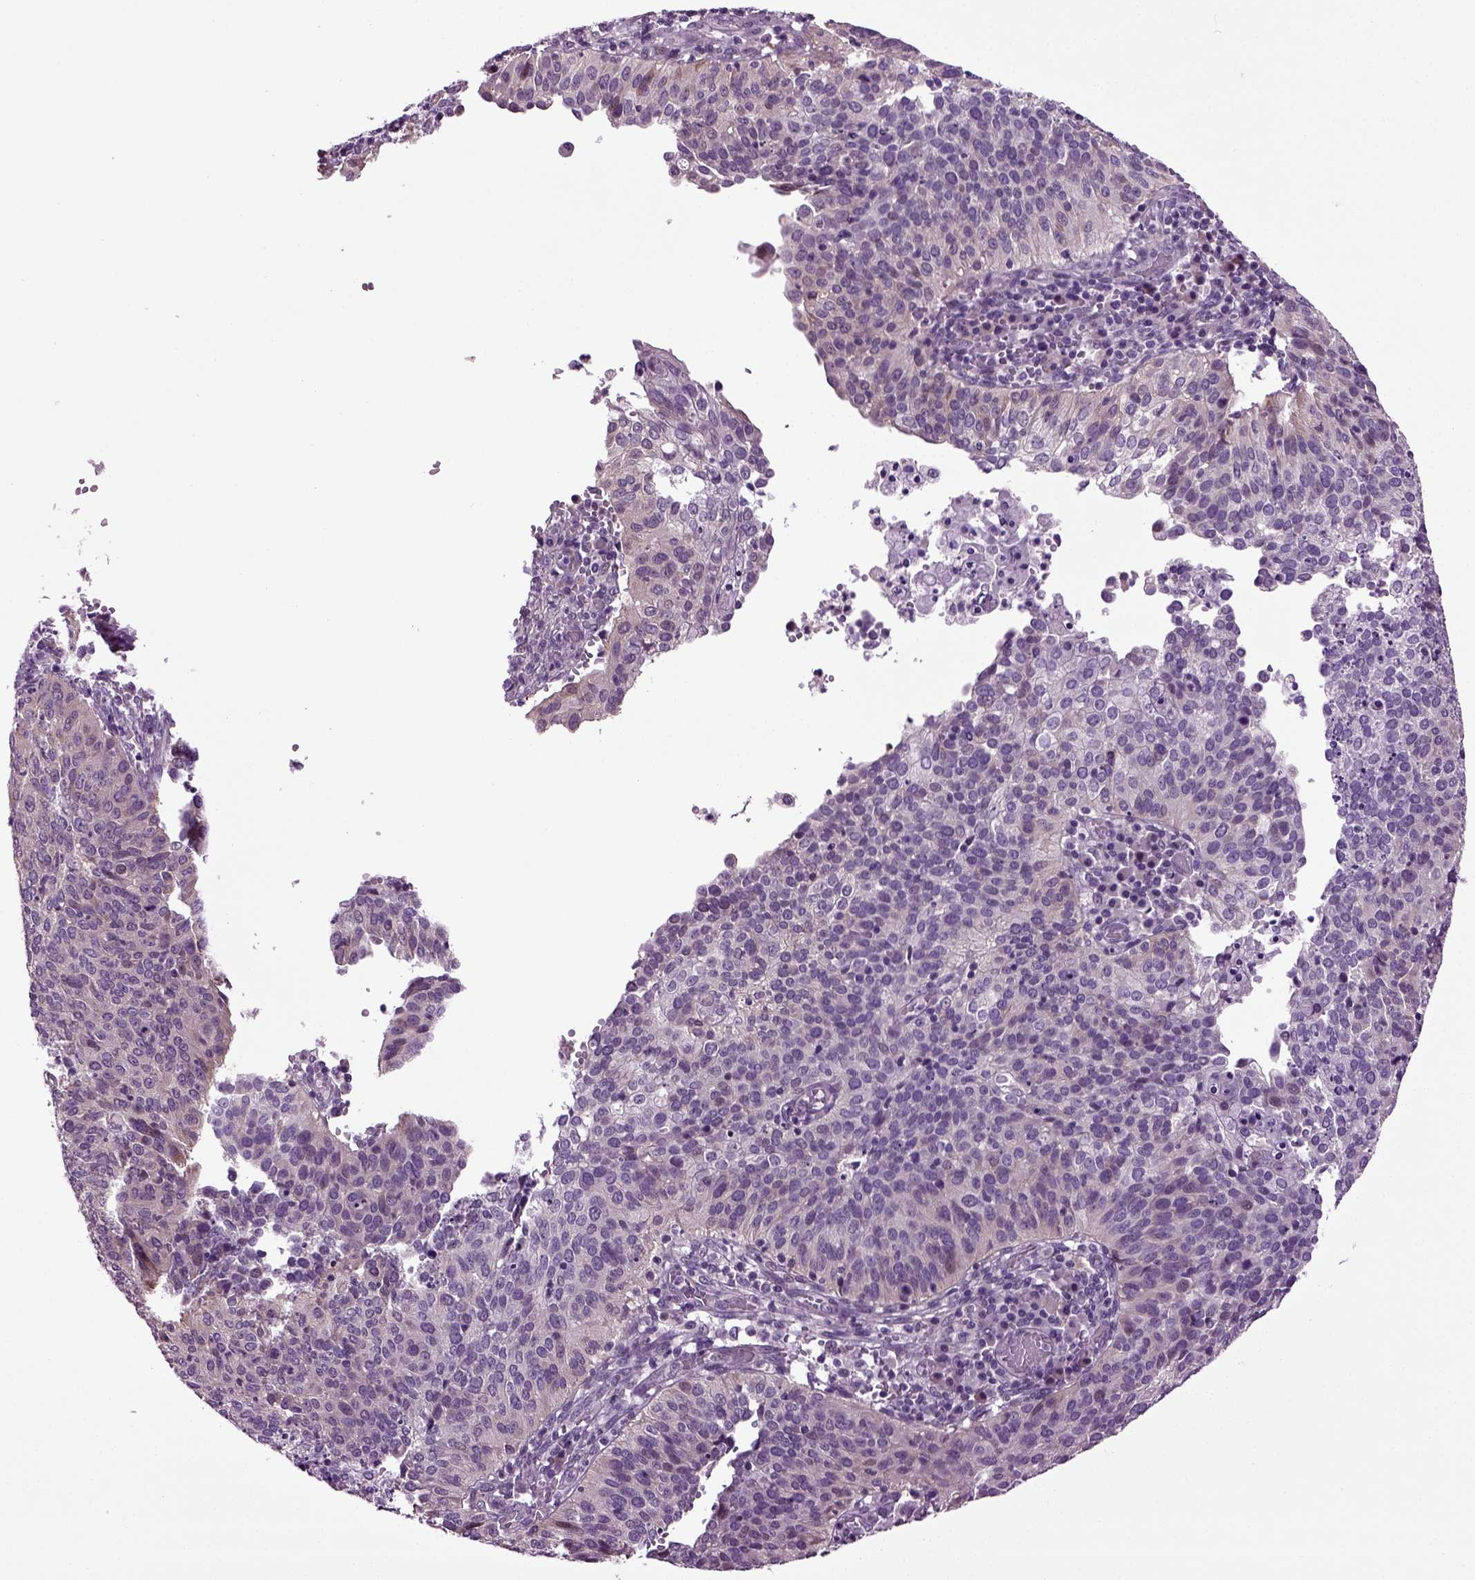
{"staining": {"intensity": "negative", "quantity": "none", "location": "none"}, "tissue": "cervical cancer", "cell_type": "Tumor cells", "image_type": "cancer", "snomed": [{"axis": "morphology", "description": "Squamous cell carcinoma, NOS"}, {"axis": "topography", "description": "Cervix"}], "caption": "High power microscopy histopathology image of an IHC image of cervical cancer, revealing no significant positivity in tumor cells. (Brightfield microscopy of DAB immunohistochemistry at high magnification).", "gene": "PLCH2", "patient": {"sex": "female", "age": 39}}